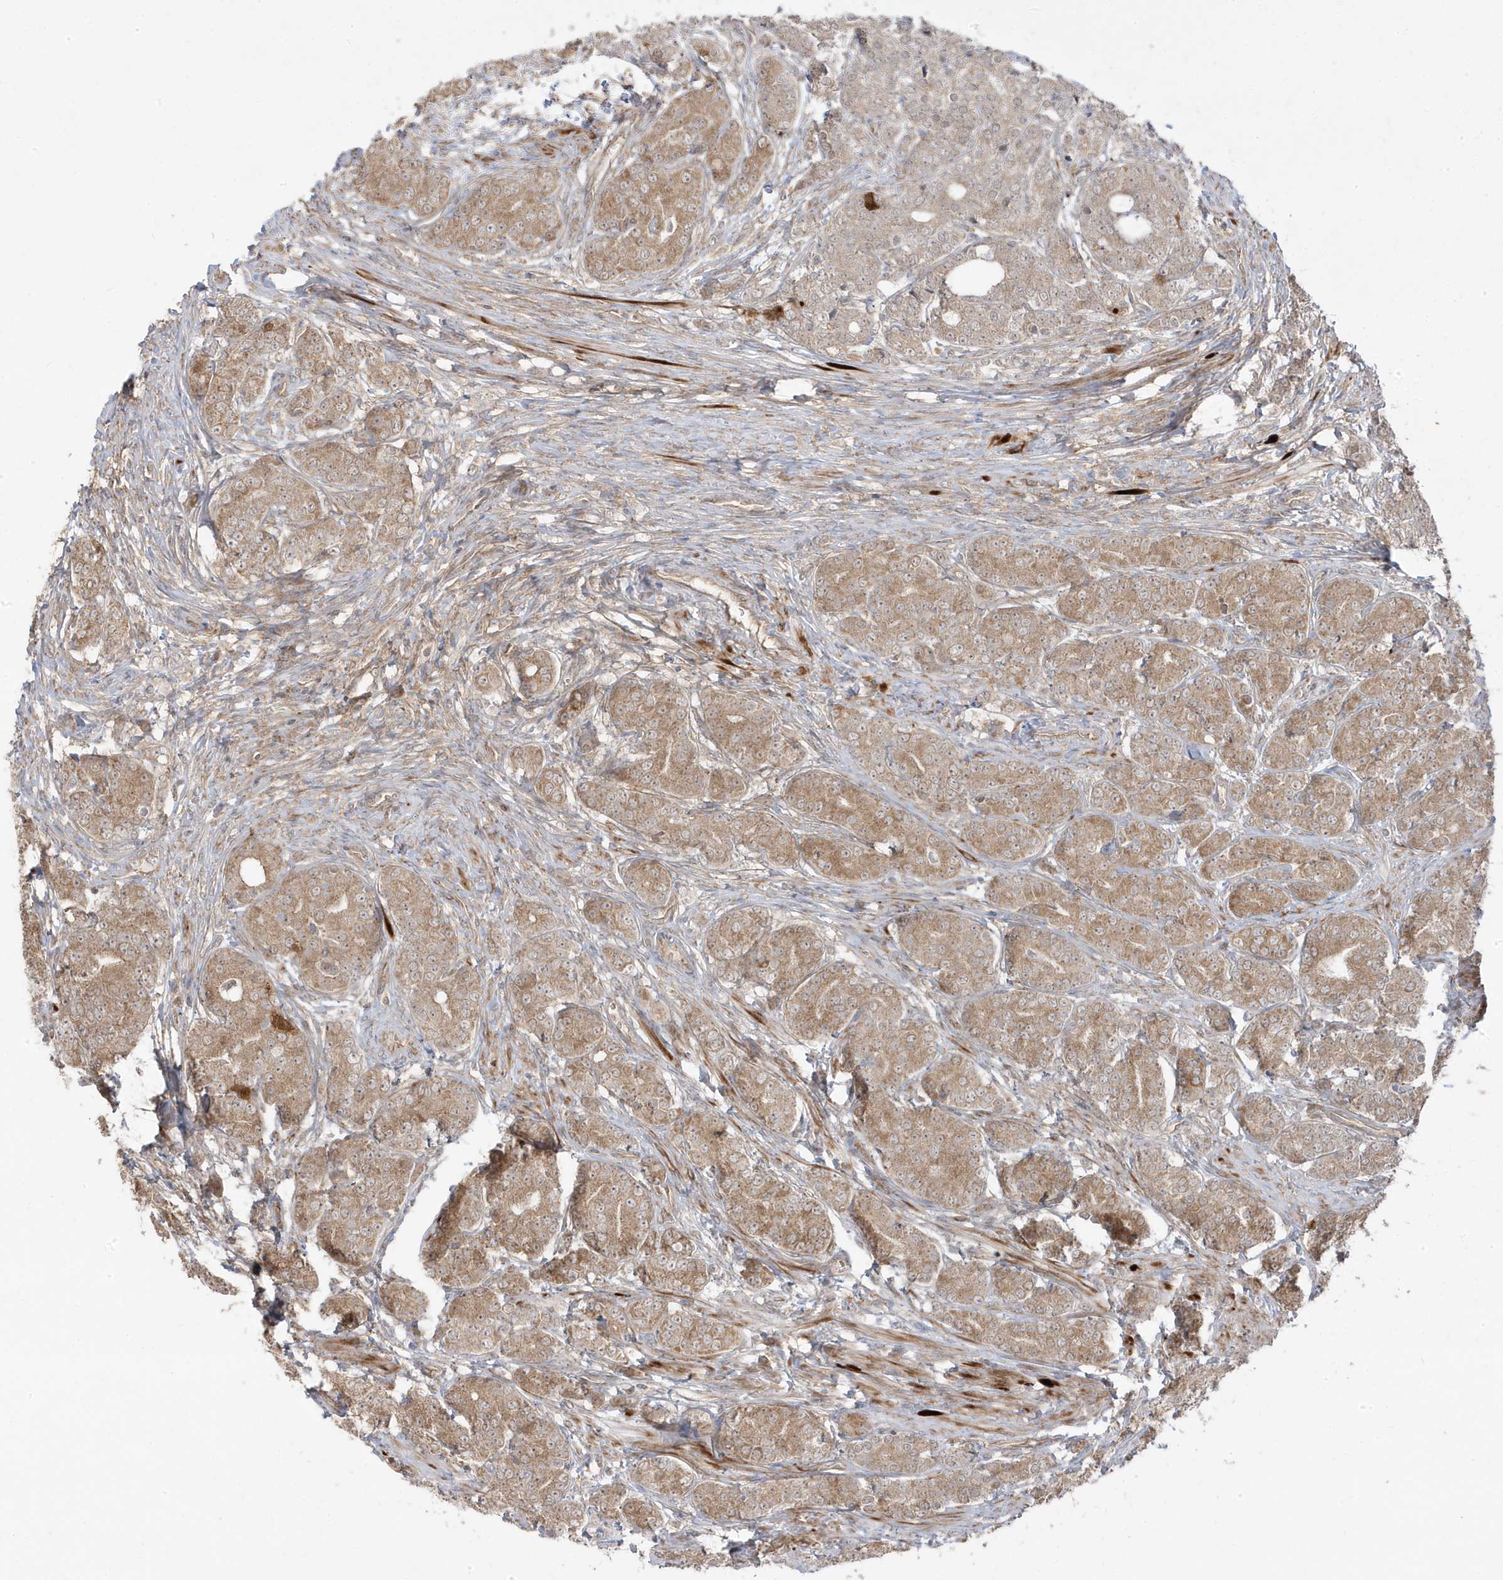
{"staining": {"intensity": "moderate", "quantity": "25%-75%", "location": "cytoplasmic/membranous"}, "tissue": "prostate cancer", "cell_type": "Tumor cells", "image_type": "cancer", "snomed": [{"axis": "morphology", "description": "Adenocarcinoma, High grade"}, {"axis": "topography", "description": "Prostate"}], "caption": "Immunohistochemistry photomicrograph of neoplastic tissue: prostate high-grade adenocarcinoma stained using immunohistochemistry (IHC) reveals medium levels of moderate protein expression localized specifically in the cytoplasmic/membranous of tumor cells, appearing as a cytoplasmic/membranous brown color.", "gene": "DNAJC12", "patient": {"sex": "male", "age": 62}}